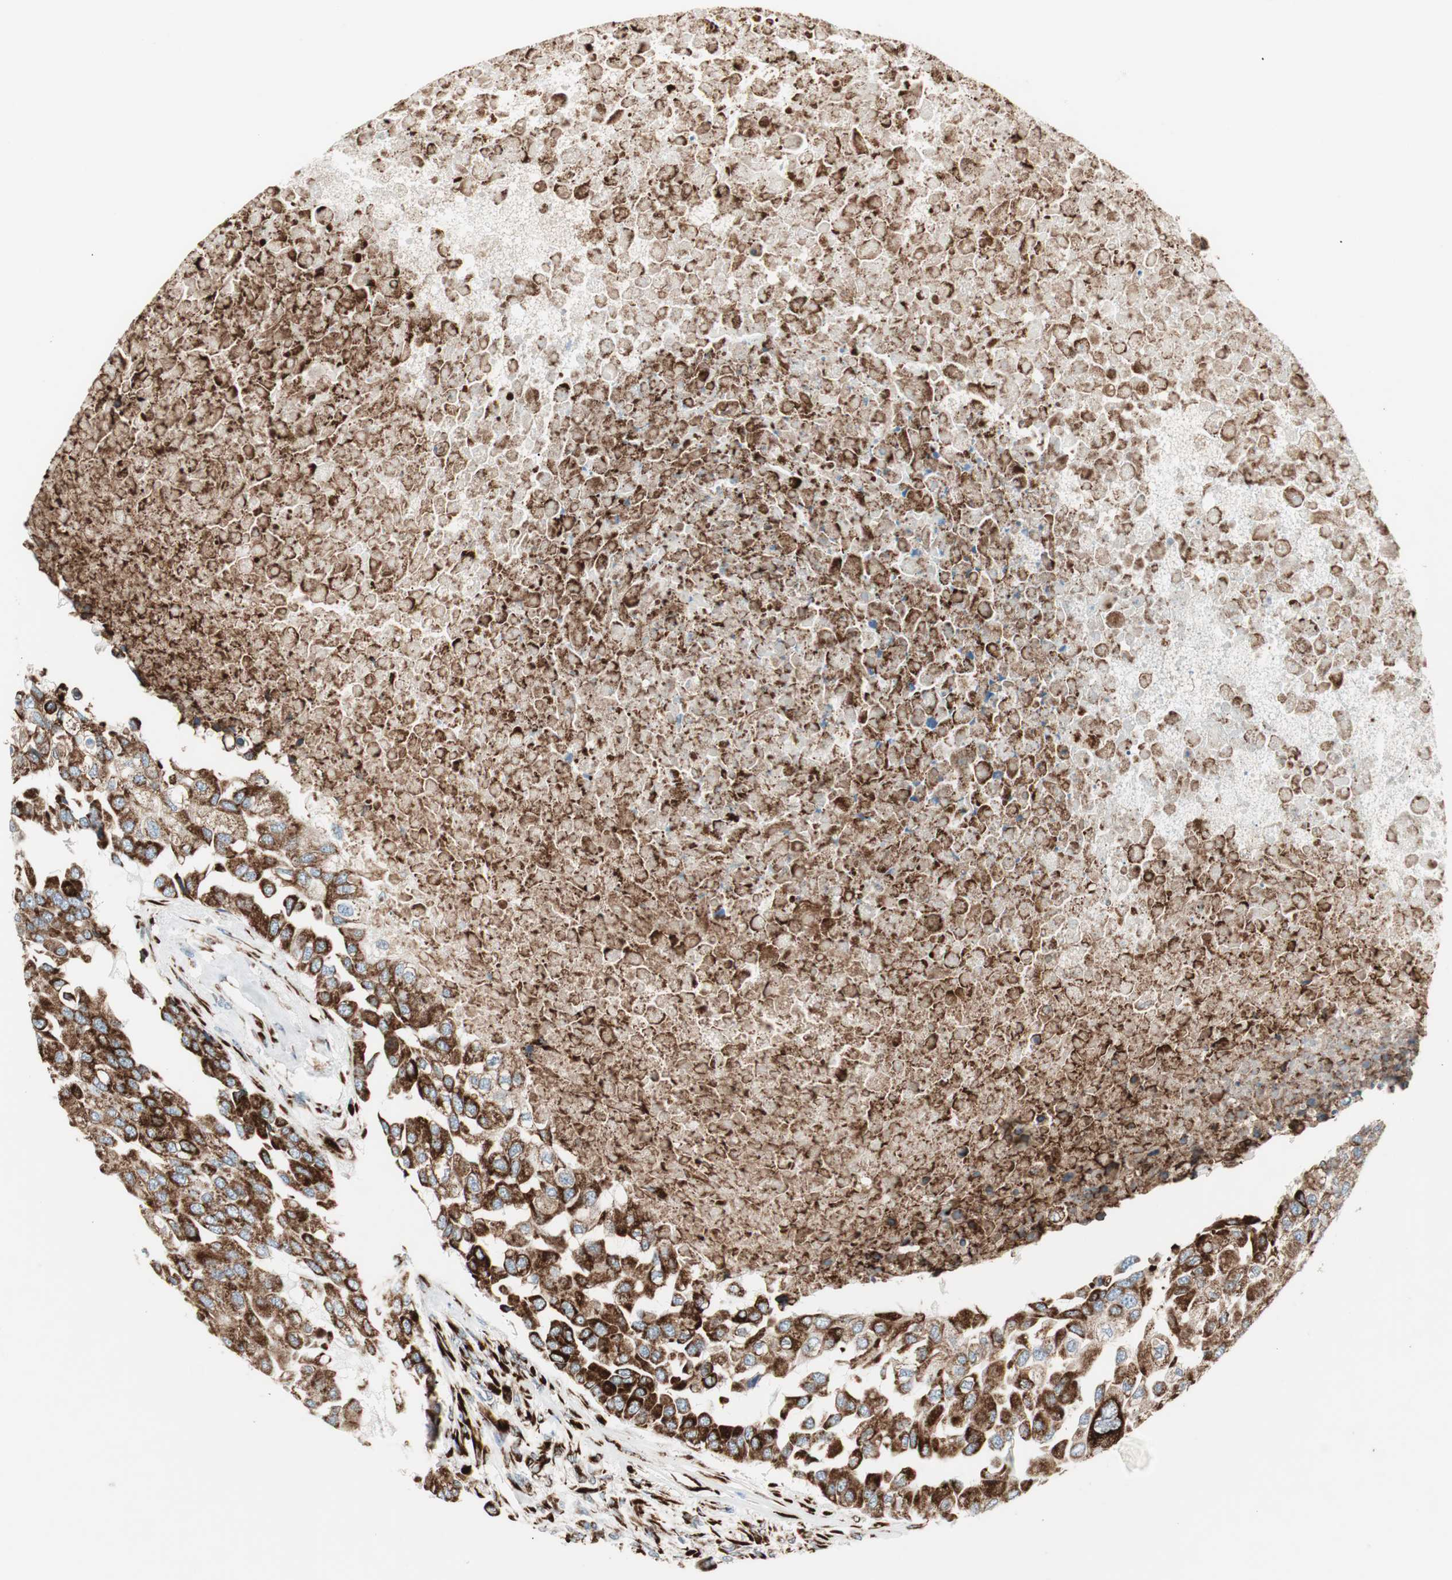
{"staining": {"intensity": "strong", "quantity": ">75%", "location": "cytoplasmic/membranous"}, "tissue": "breast cancer", "cell_type": "Tumor cells", "image_type": "cancer", "snomed": [{"axis": "morphology", "description": "Normal tissue, NOS"}, {"axis": "morphology", "description": "Duct carcinoma"}, {"axis": "topography", "description": "Breast"}], "caption": "Protein expression analysis of invasive ductal carcinoma (breast) shows strong cytoplasmic/membranous positivity in approximately >75% of tumor cells.", "gene": "P4HTM", "patient": {"sex": "female", "age": 49}}